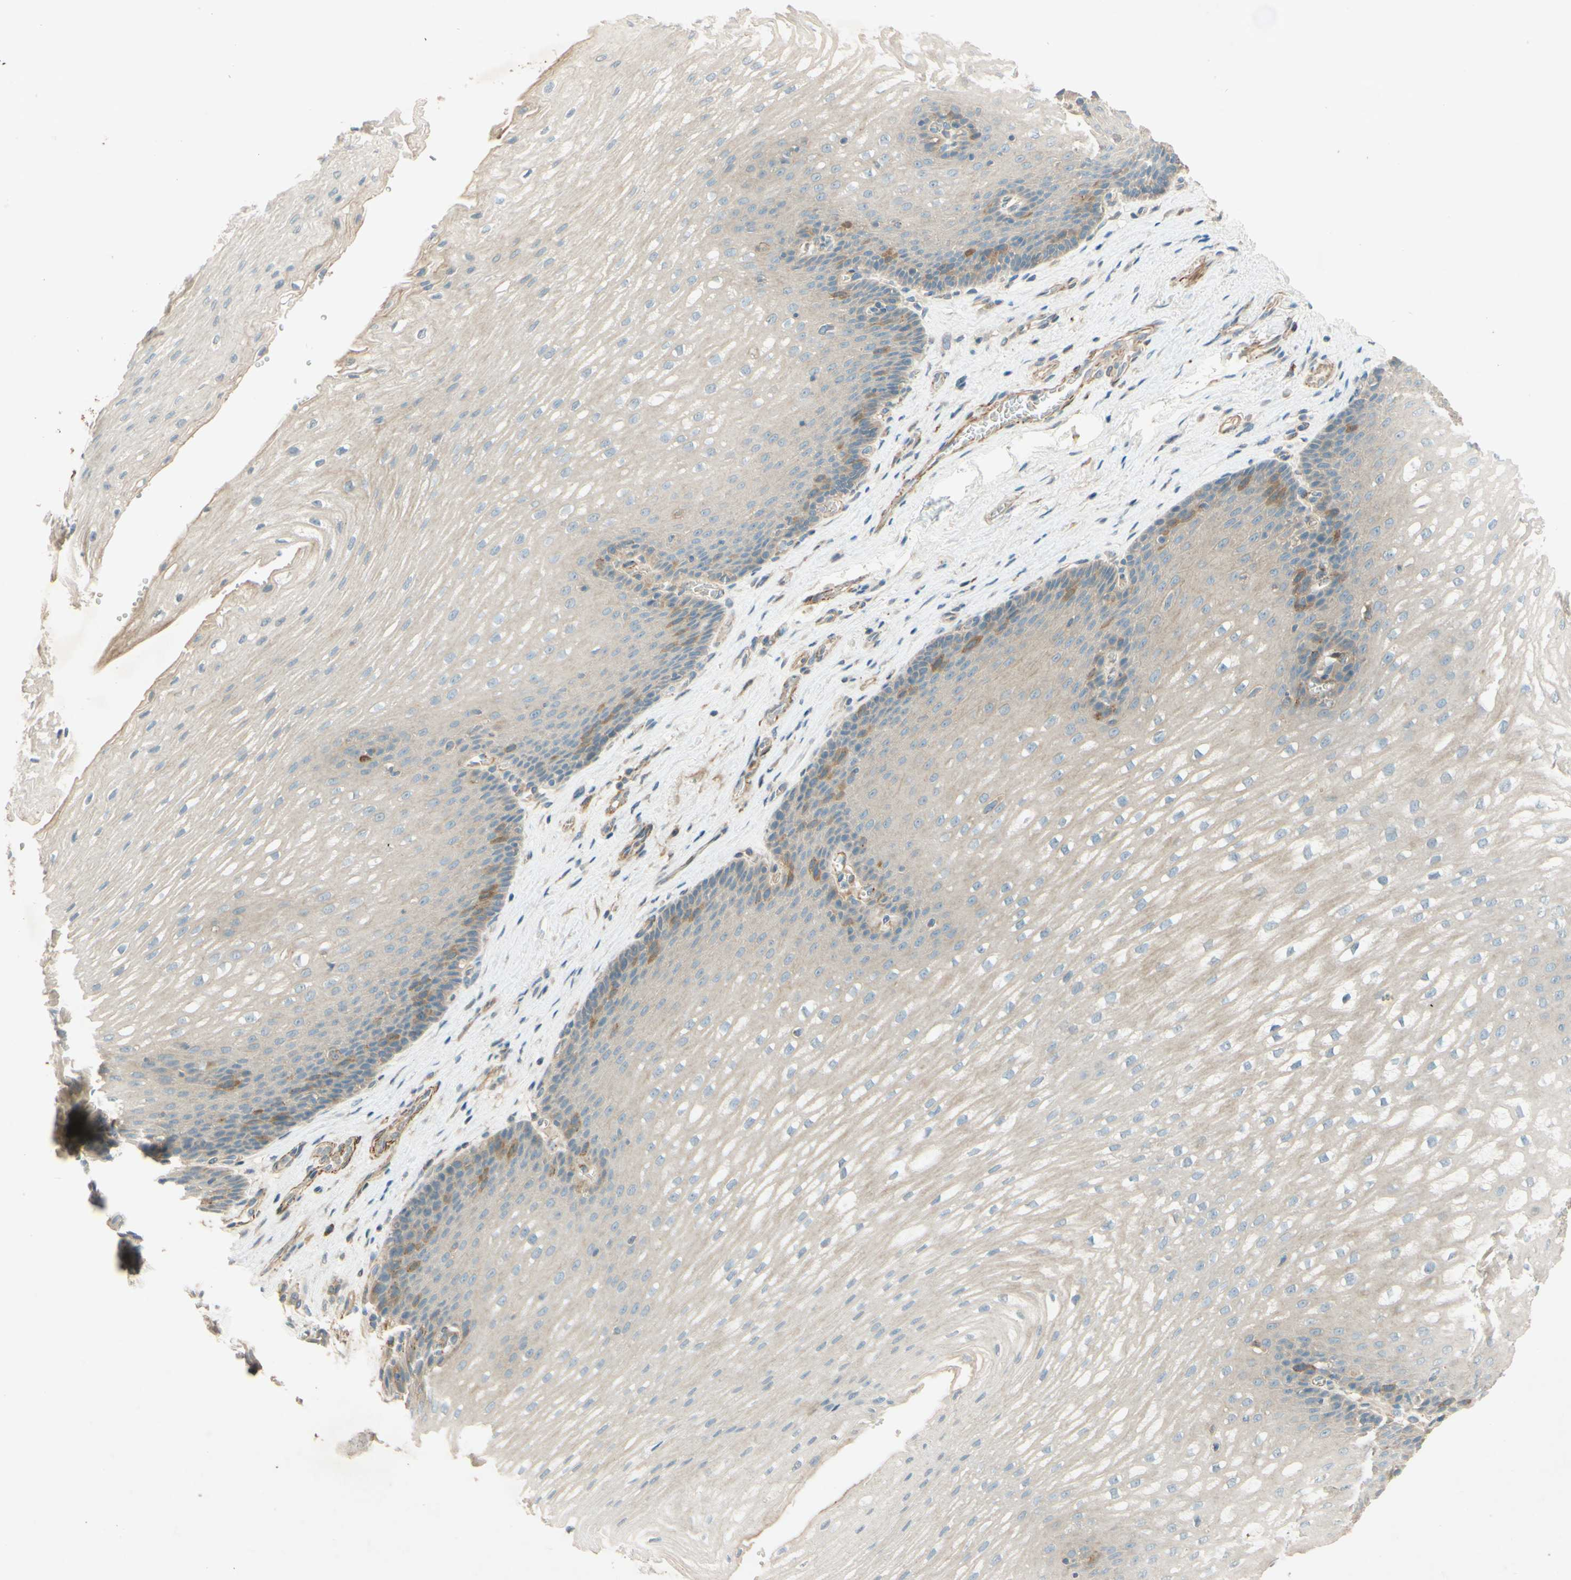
{"staining": {"intensity": "weak", "quantity": ">75%", "location": "cytoplasmic/membranous"}, "tissue": "esophagus", "cell_type": "Squamous epithelial cells", "image_type": "normal", "snomed": [{"axis": "morphology", "description": "Normal tissue, NOS"}, {"axis": "topography", "description": "Esophagus"}], "caption": "Brown immunohistochemical staining in benign esophagus displays weak cytoplasmic/membranous expression in approximately >75% of squamous epithelial cells.", "gene": "ADAM17", "patient": {"sex": "male", "age": 48}}